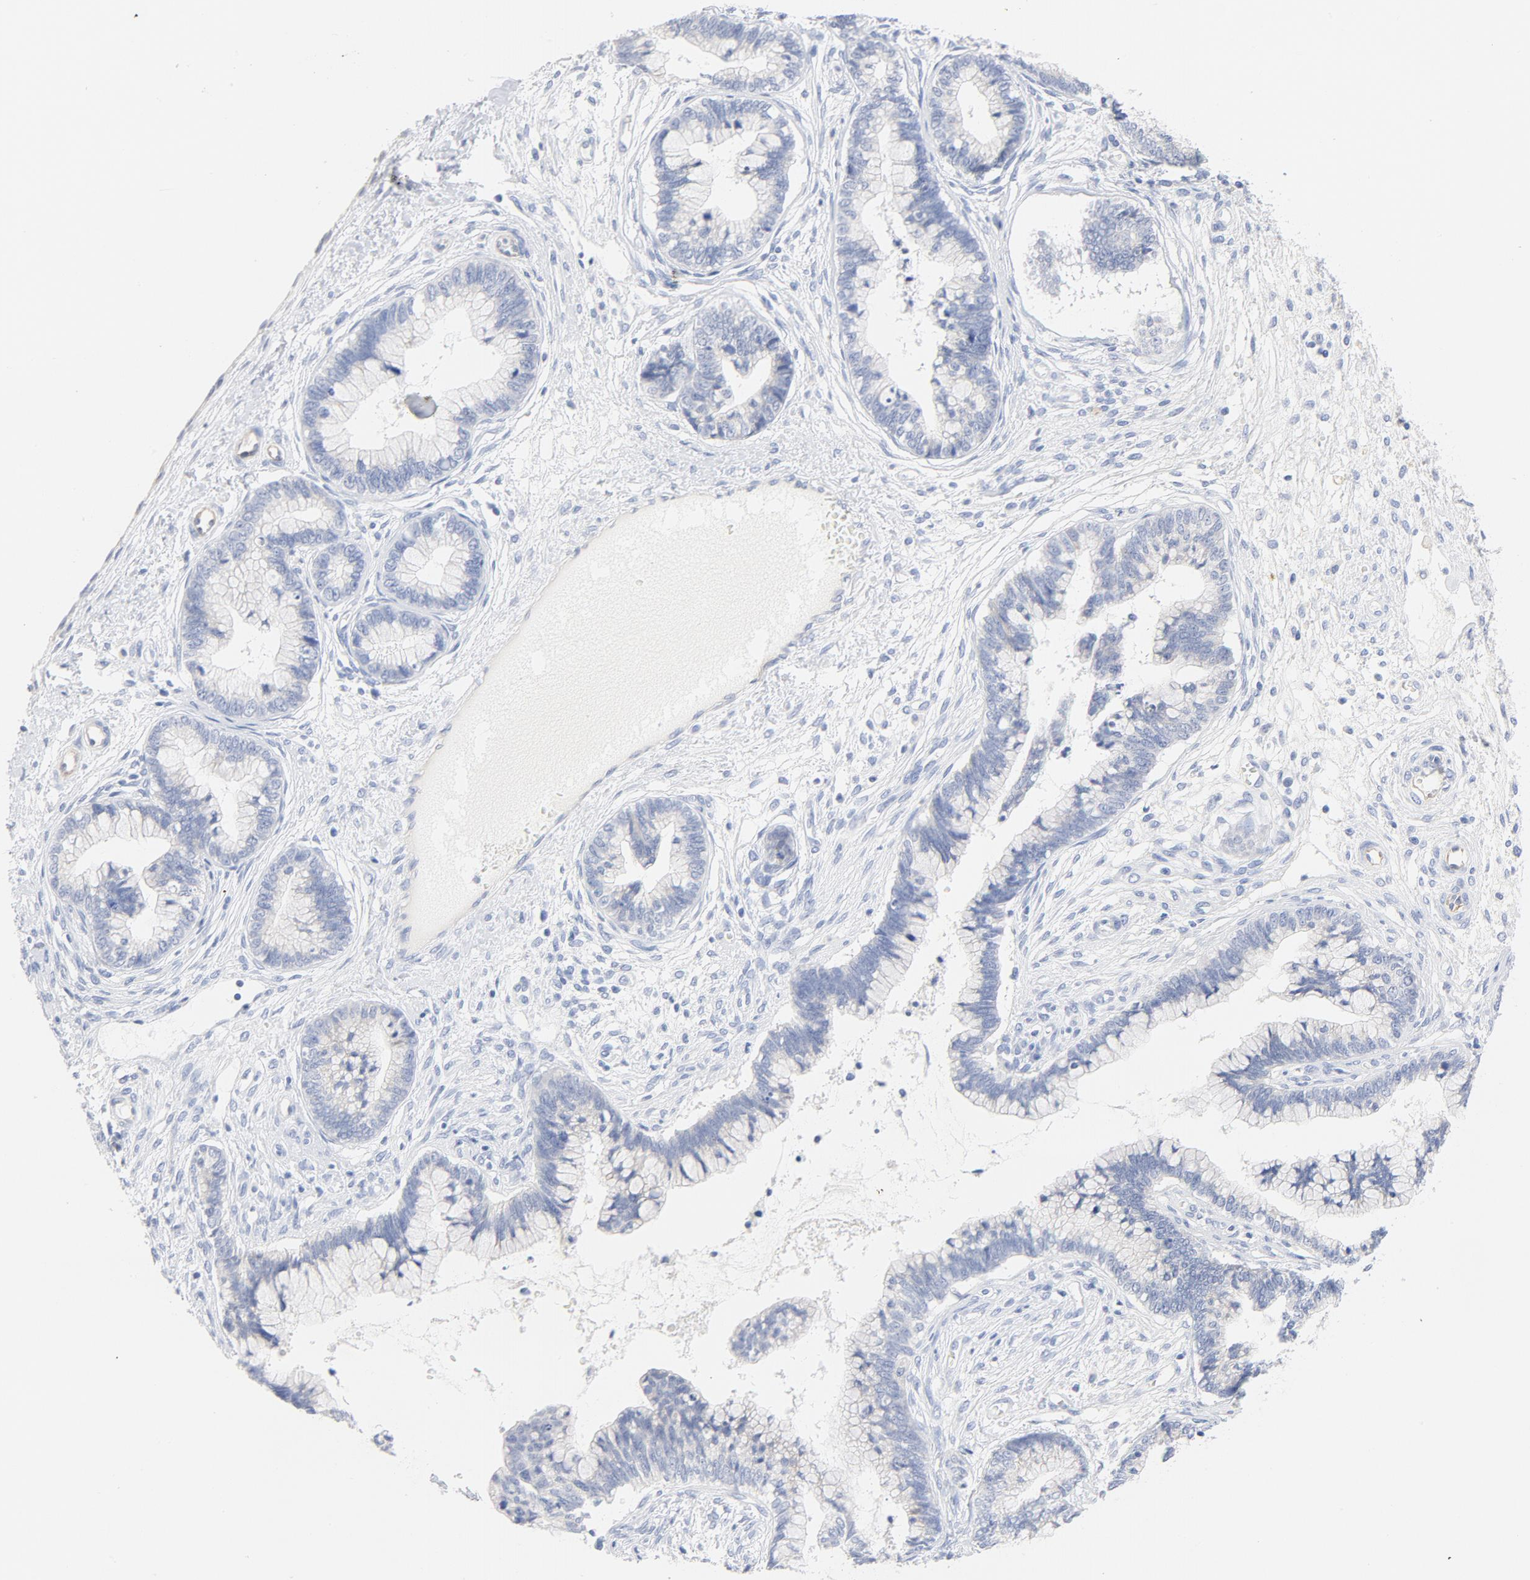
{"staining": {"intensity": "negative", "quantity": "none", "location": "none"}, "tissue": "cervical cancer", "cell_type": "Tumor cells", "image_type": "cancer", "snomed": [{"axis": "morphology", "description": "Adenocarcinoma, NOS"}, {"axis": "topography", "description": "Cervix"}], "caption": "Immunohistochemical staining of cervical adenocarcinoma displays no significant positivity in tumor cells.", "gene": "FGFR3", "patient": {"sex": "female", "age": 44}}